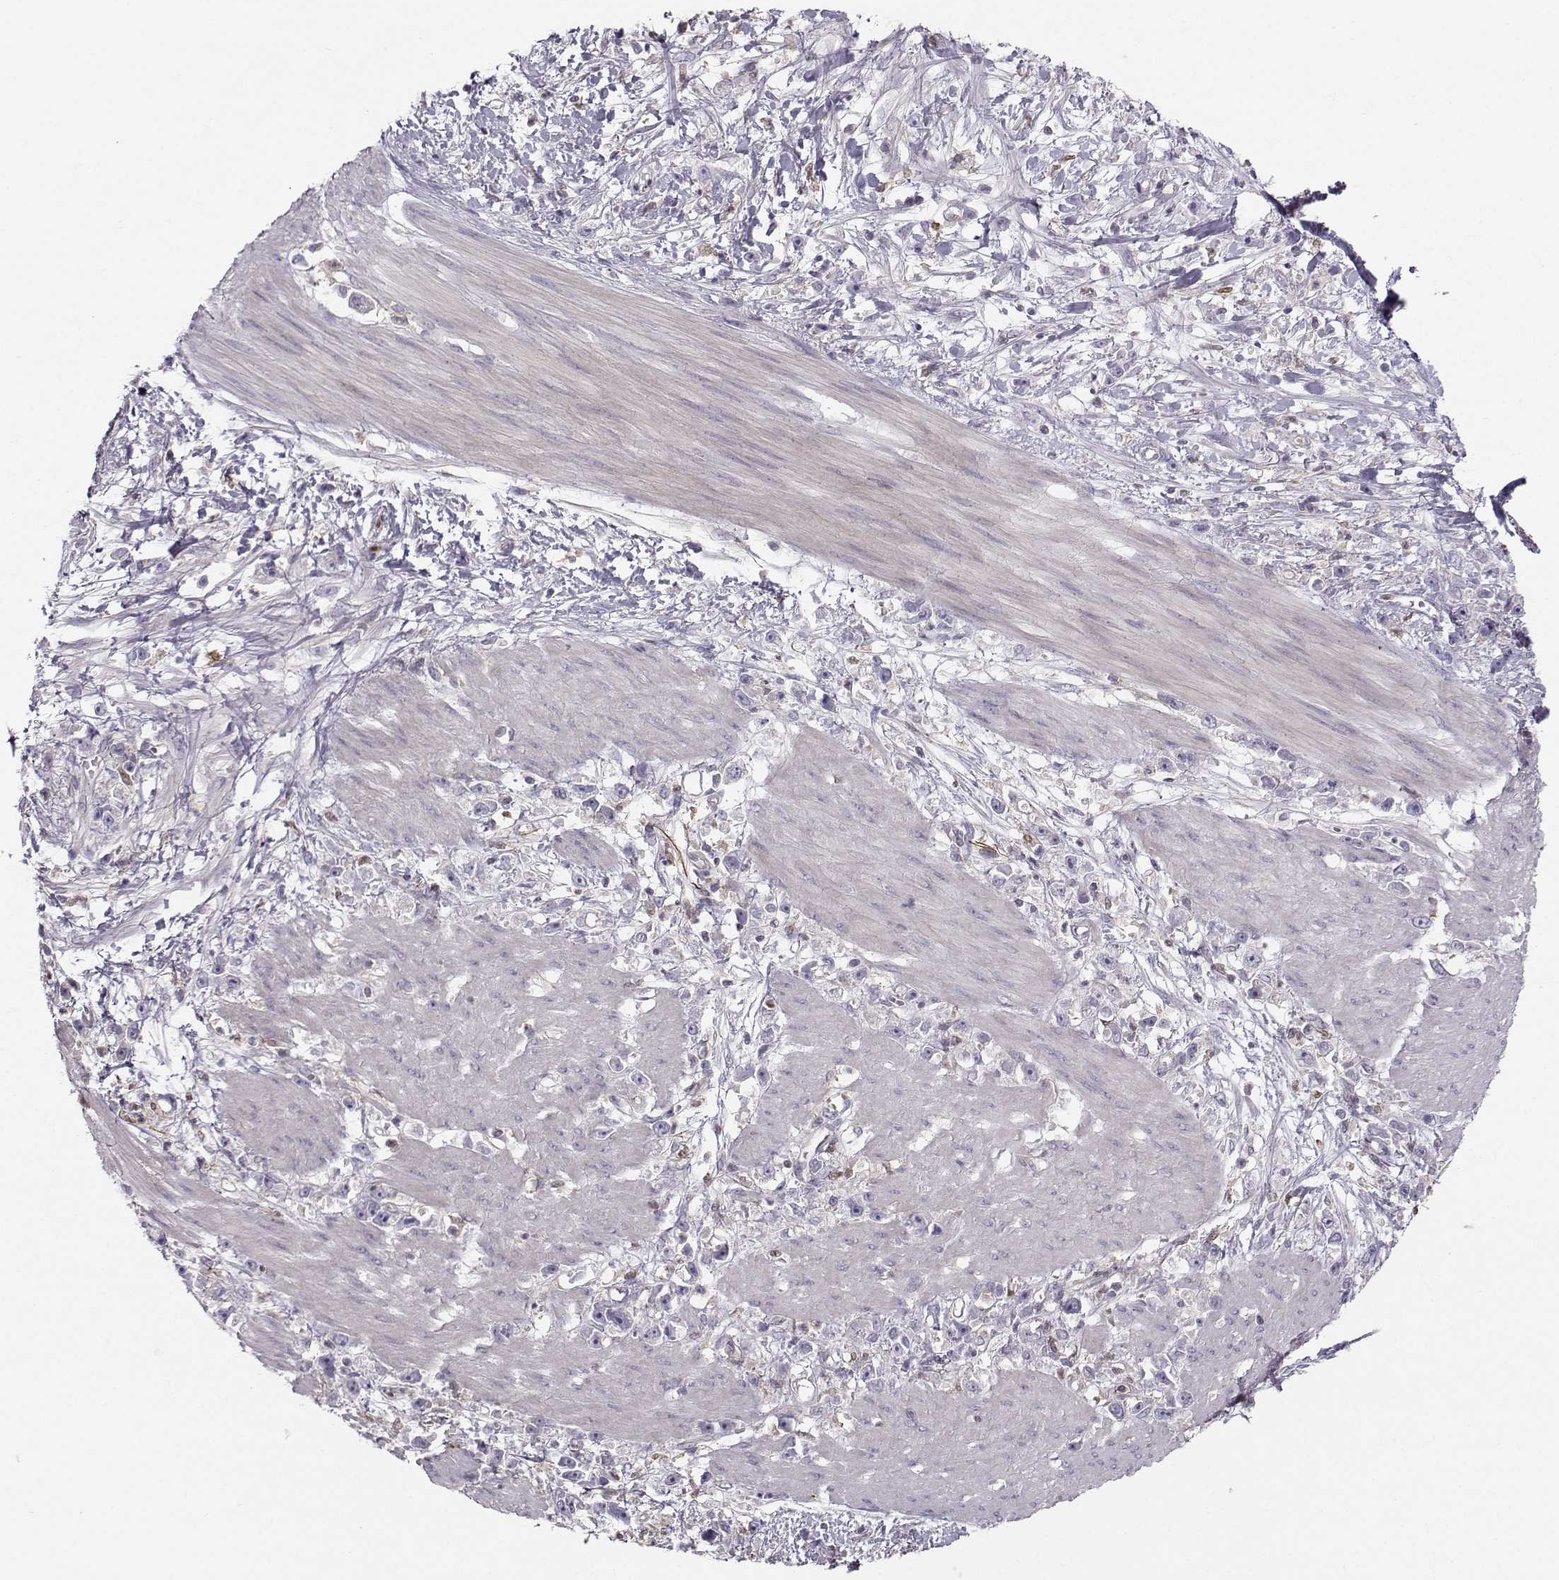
{"staining": {"intensity": "negative", "quantity": "none", "location": "none"}, "tissue": "stomach cancer", "cell_type": "Tumor cells", "image_type": "cancer", "snomed": [{"axis": "morphology", "description": "Adenocarcinoma, NOS"}, {"axis": "topography", "description": "Stomach"}], "caption": "Immunohistochemical staining of stomach cancer exhibits no significant expression in tumor cells.", "gene": "ASB16", "patient": {"sex": "female", "age": 59}}